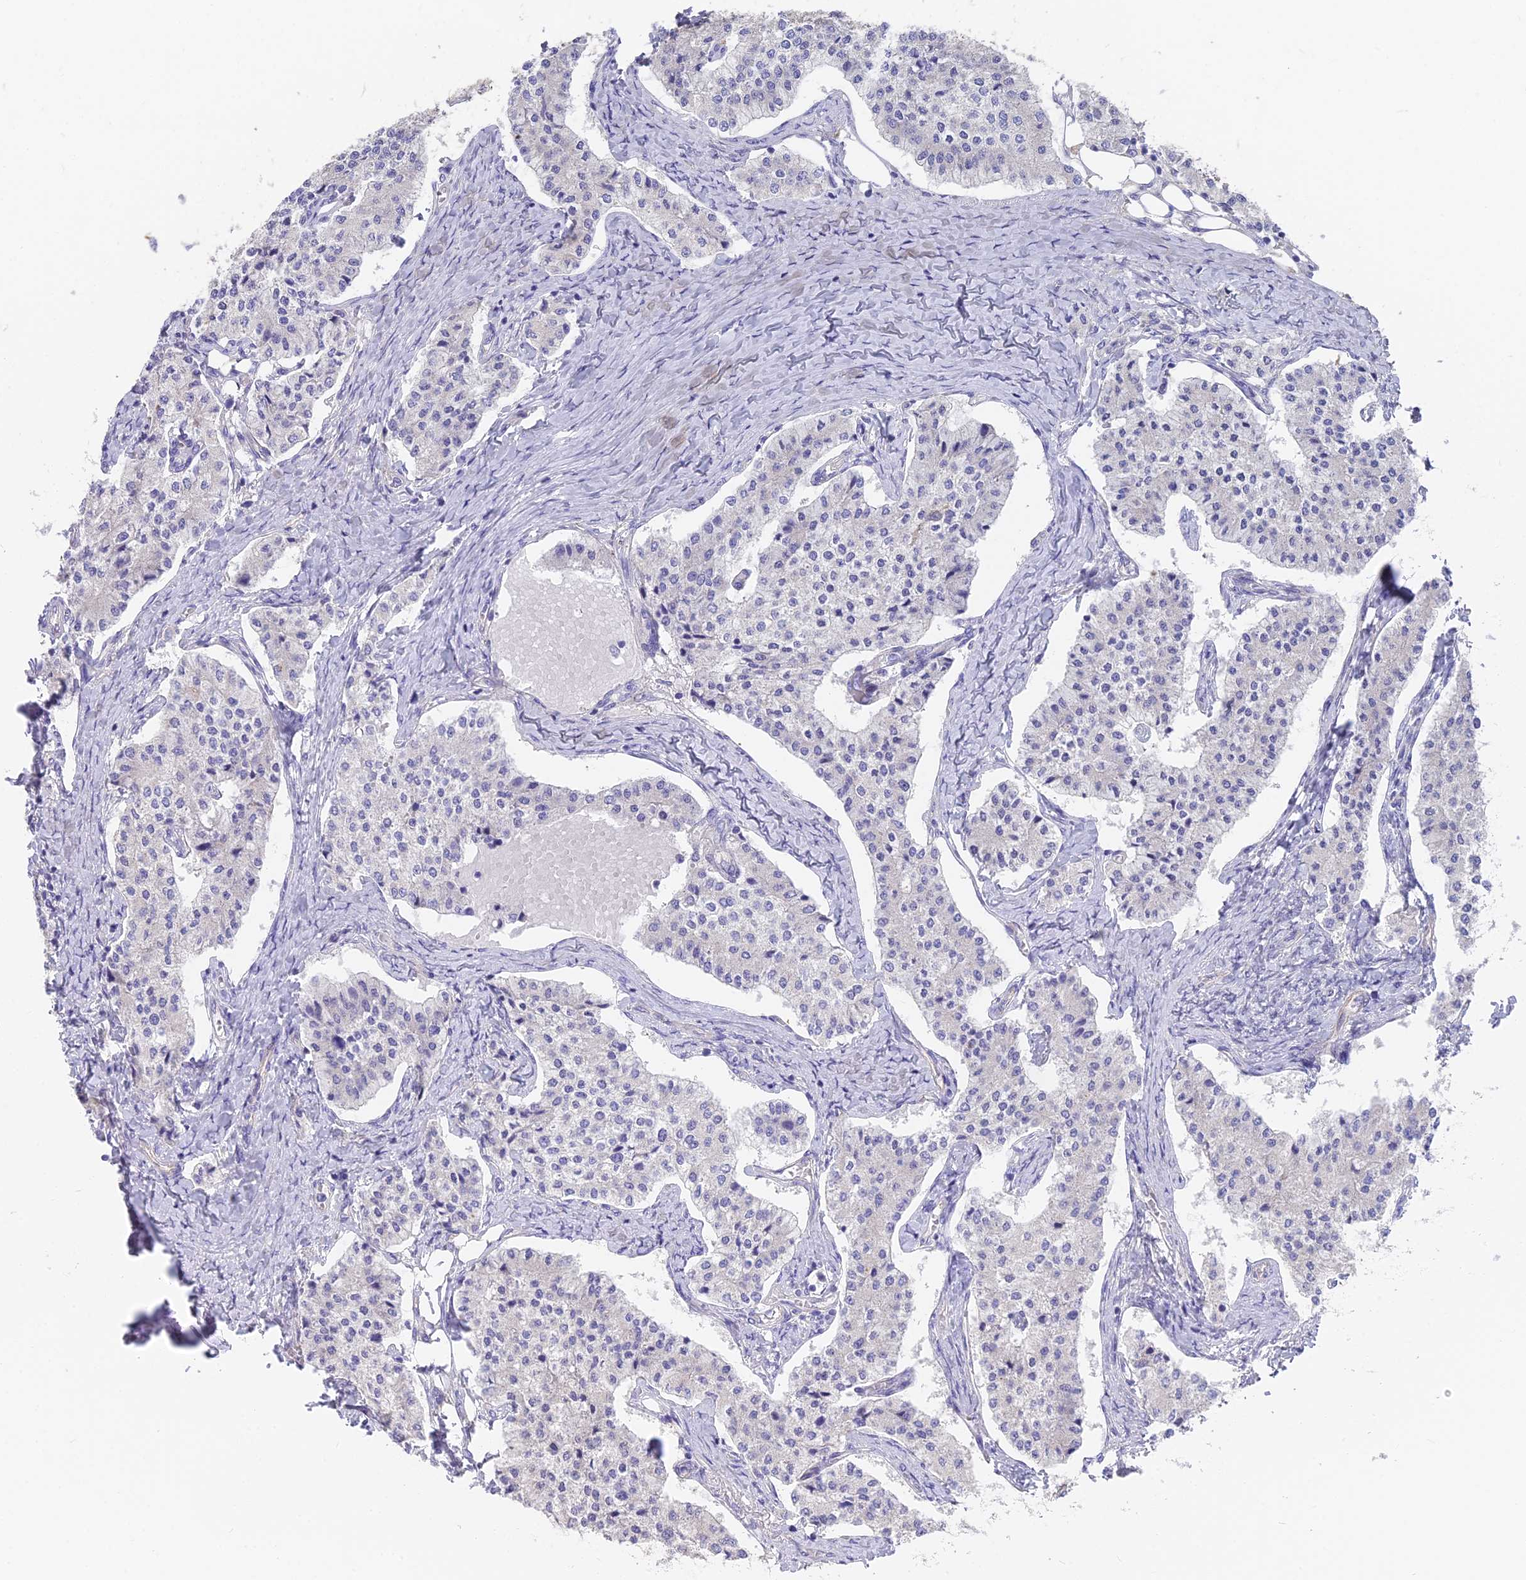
{"staining": {"intensity": "negative", "quantity": "none", "location": "none"}, "tissue": "carcinoid", "cell_type": "Tumor cells", "image_type": "cancer", "snomed": [{"axis": "morphology", "description": "Carcinoid, malignant, NOS"}, {"axis": "topography", "description": "Colon"}], "caption": "Human carcinoid stained for a protein using IHC shows no positivity in tumor cells.", "gene": "FAM168B", "patient": {"sex": "female", "age": 52}}